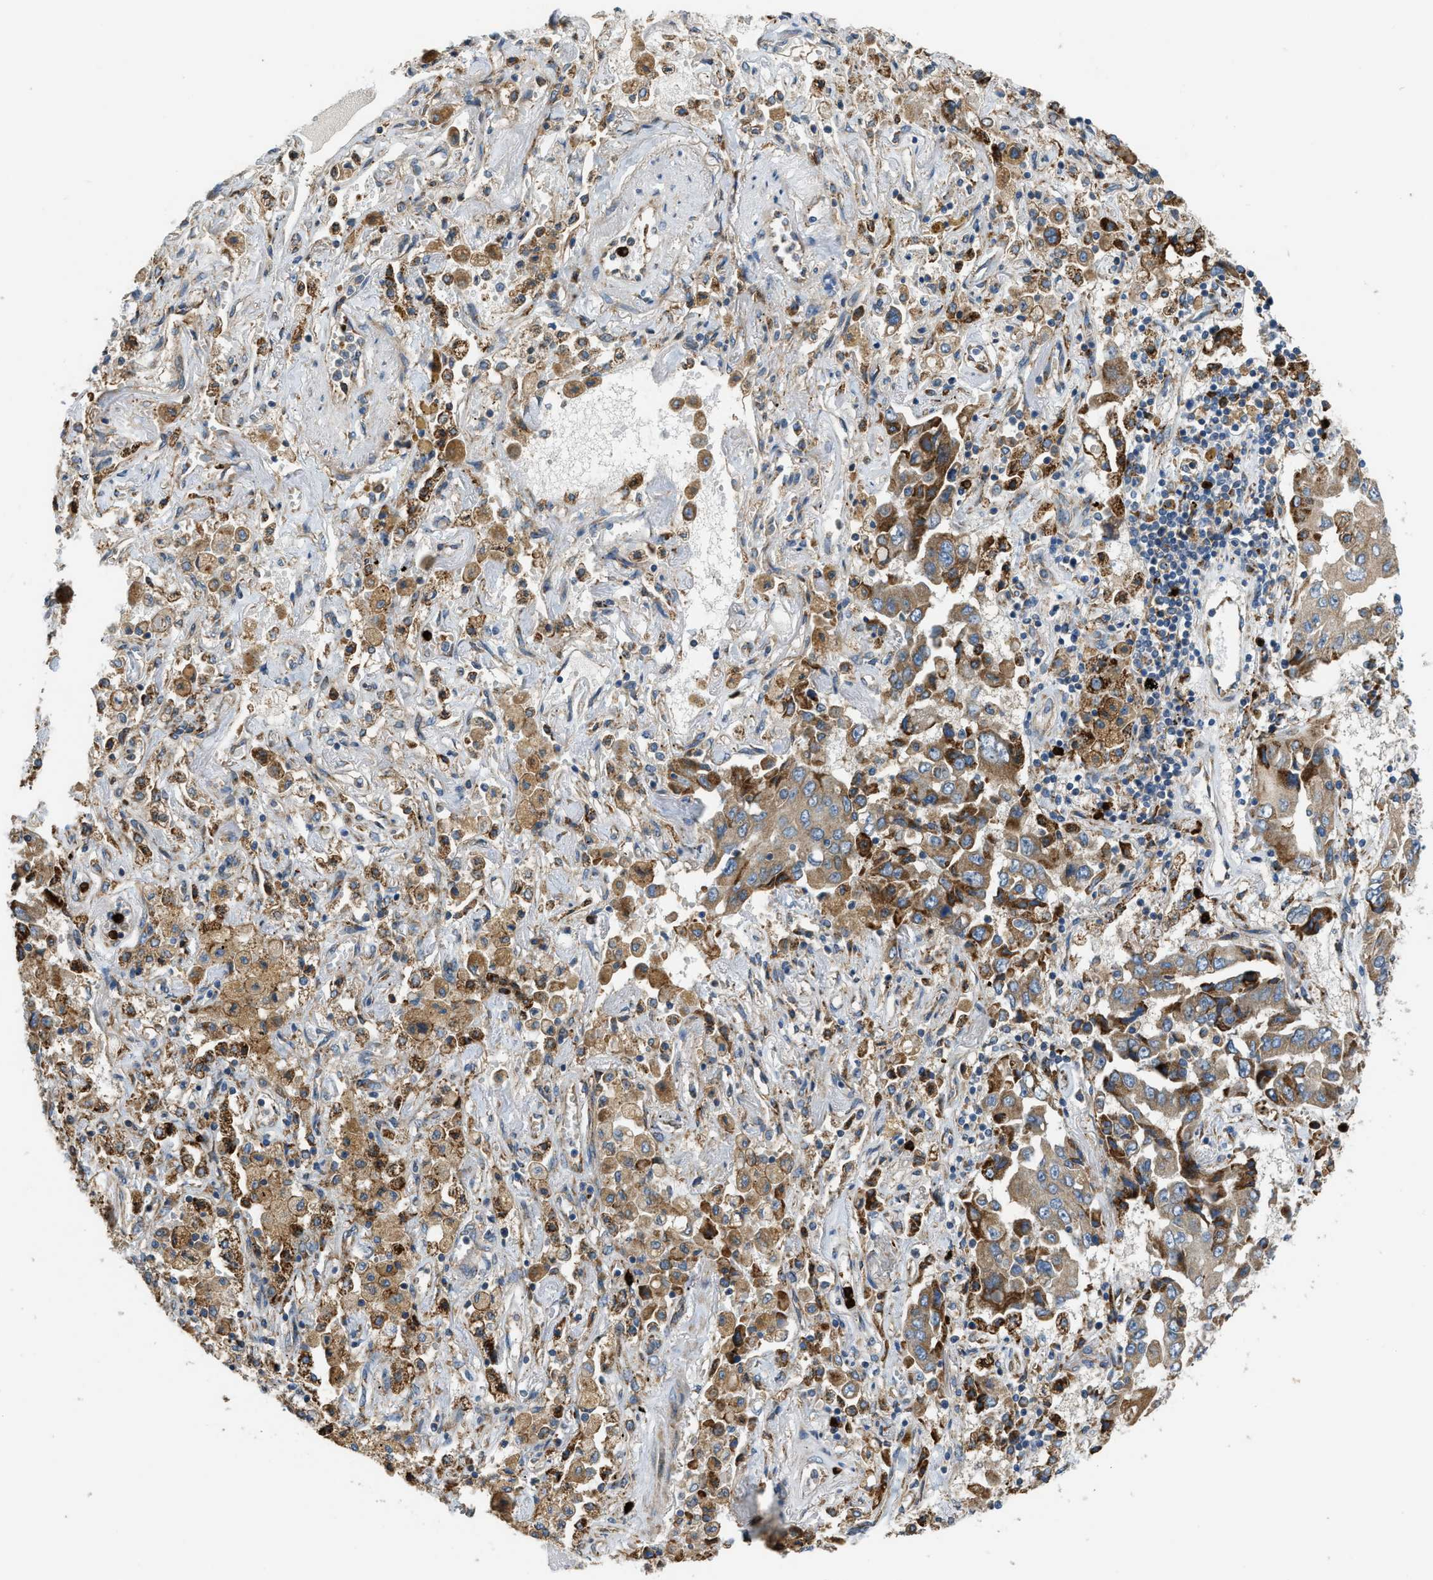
{"staining": {"intensity": "moderate", "quantity": ">75%", "location": "cytoplasmic/membranous"}, "tissue": "lung cancer", "cell_type": "Tumor cells", "image_type": "cancer", "snomed": [{"axis": "morphology", "description": "Adenocarcinoma, NOS"}, {"axis": "topography", "description": "Lung"}], "caption": "Lung cancer stained with DAB immunohistochemistry (IHC) displays medium levels of moderate cytoplasmic/membranous positivity in approximately >75% of tumor cells. Ihc stains the protein of interest in brown and the nuclei are stained blue.", "gene": "TMEM68", "patient": {"sex": "female", "age": 65}}